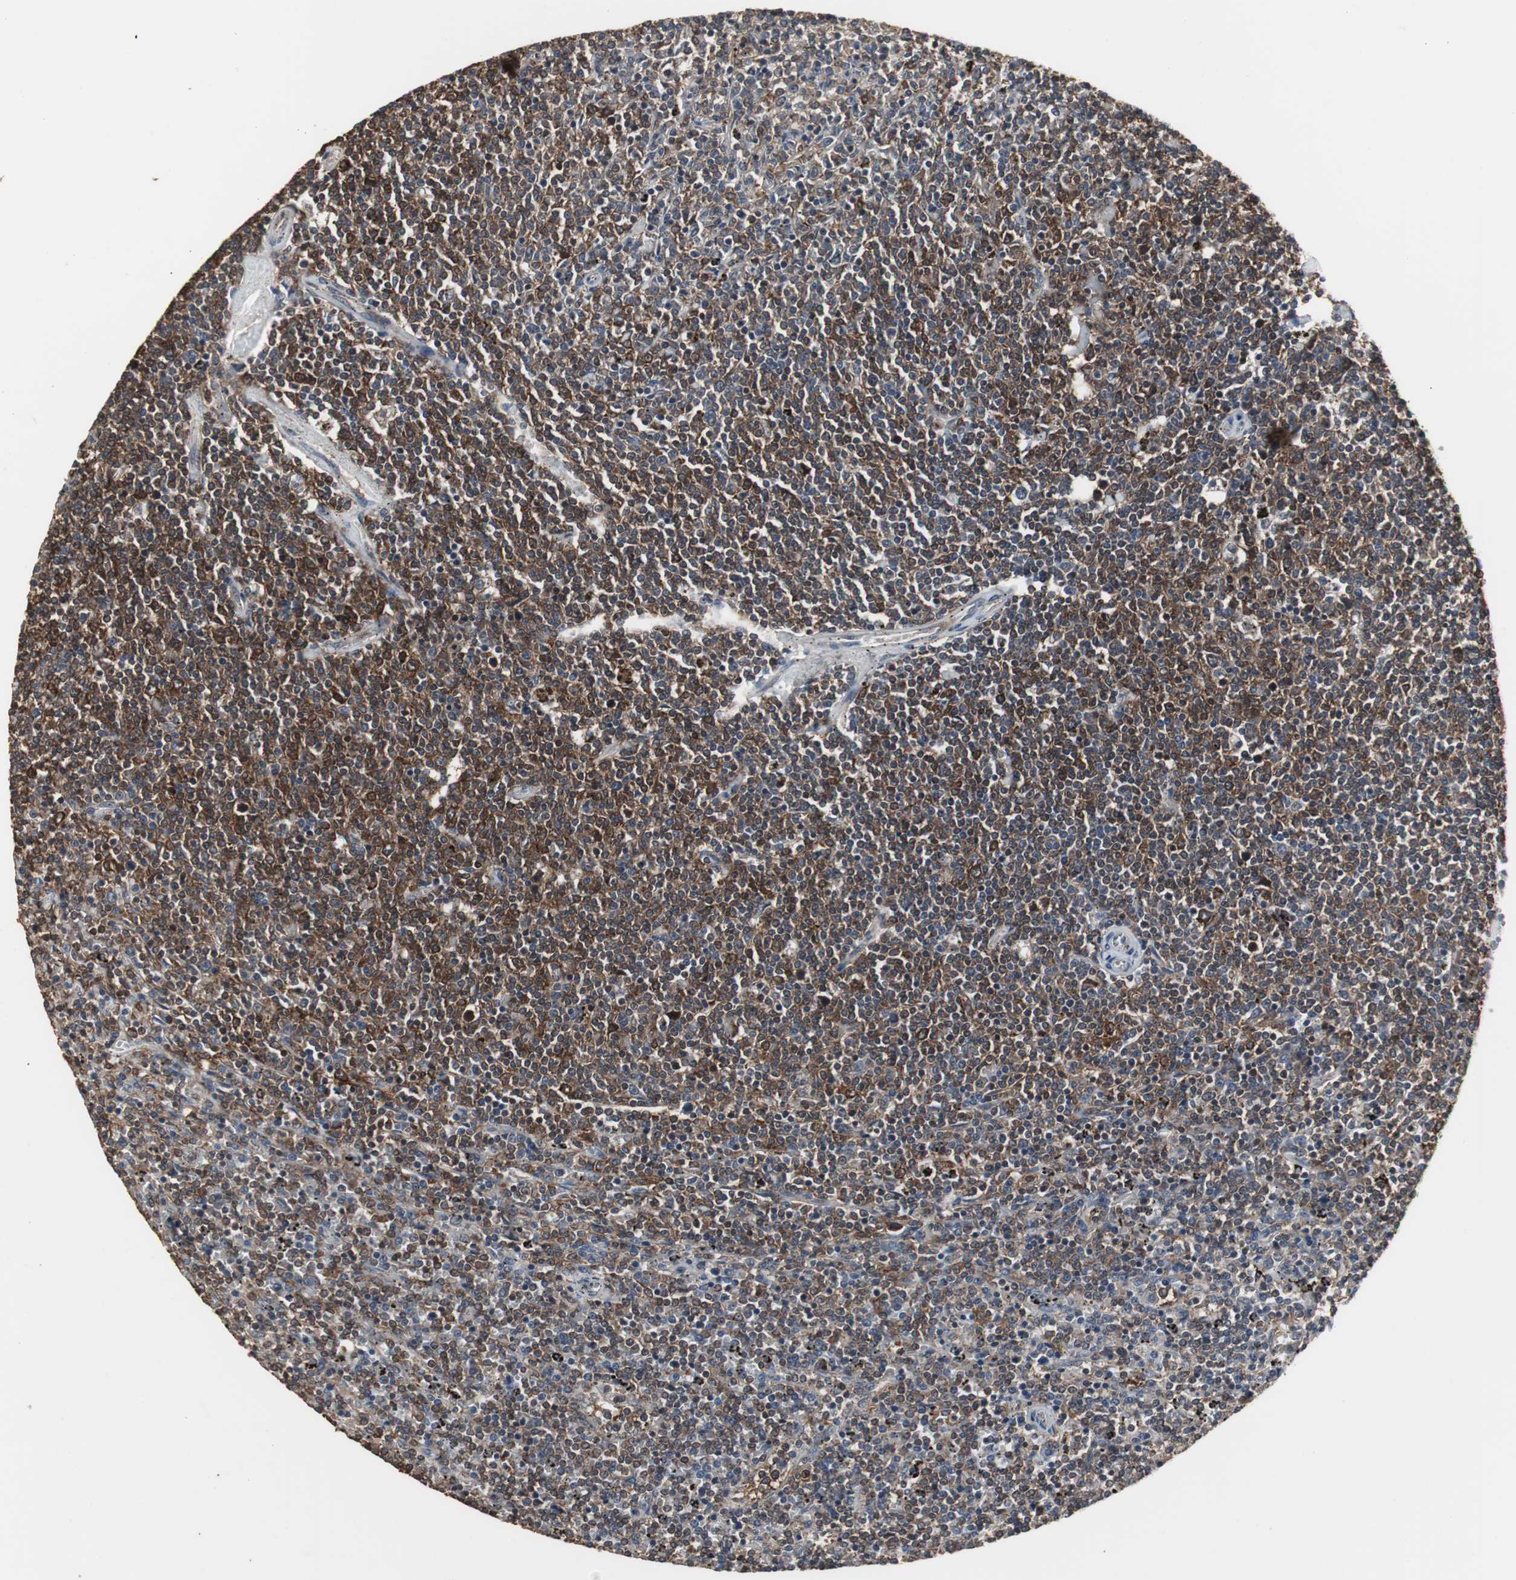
{"staining": {"intensity": "strong", "quantity": ">75%", "location": "cytoplasmic/membranous"}, "tissue": "lymphoma", "cell_type": "Tumor cells", "image_type": "cancer", "snomed": [{"axis": "morphology", "description": "Malignant lymphoma, non-Hodgkin's type, Low grade"}, {"axis": "topography", "description": "Spleen"}], "caption": "Brown immunohistochemical staining in human lymphoma exhibits strong cytoplasmic/membranous expression in about >75% of tumor cells.", "gene": "HPRT1", "patient": {"sex": "female", "age": 50}}